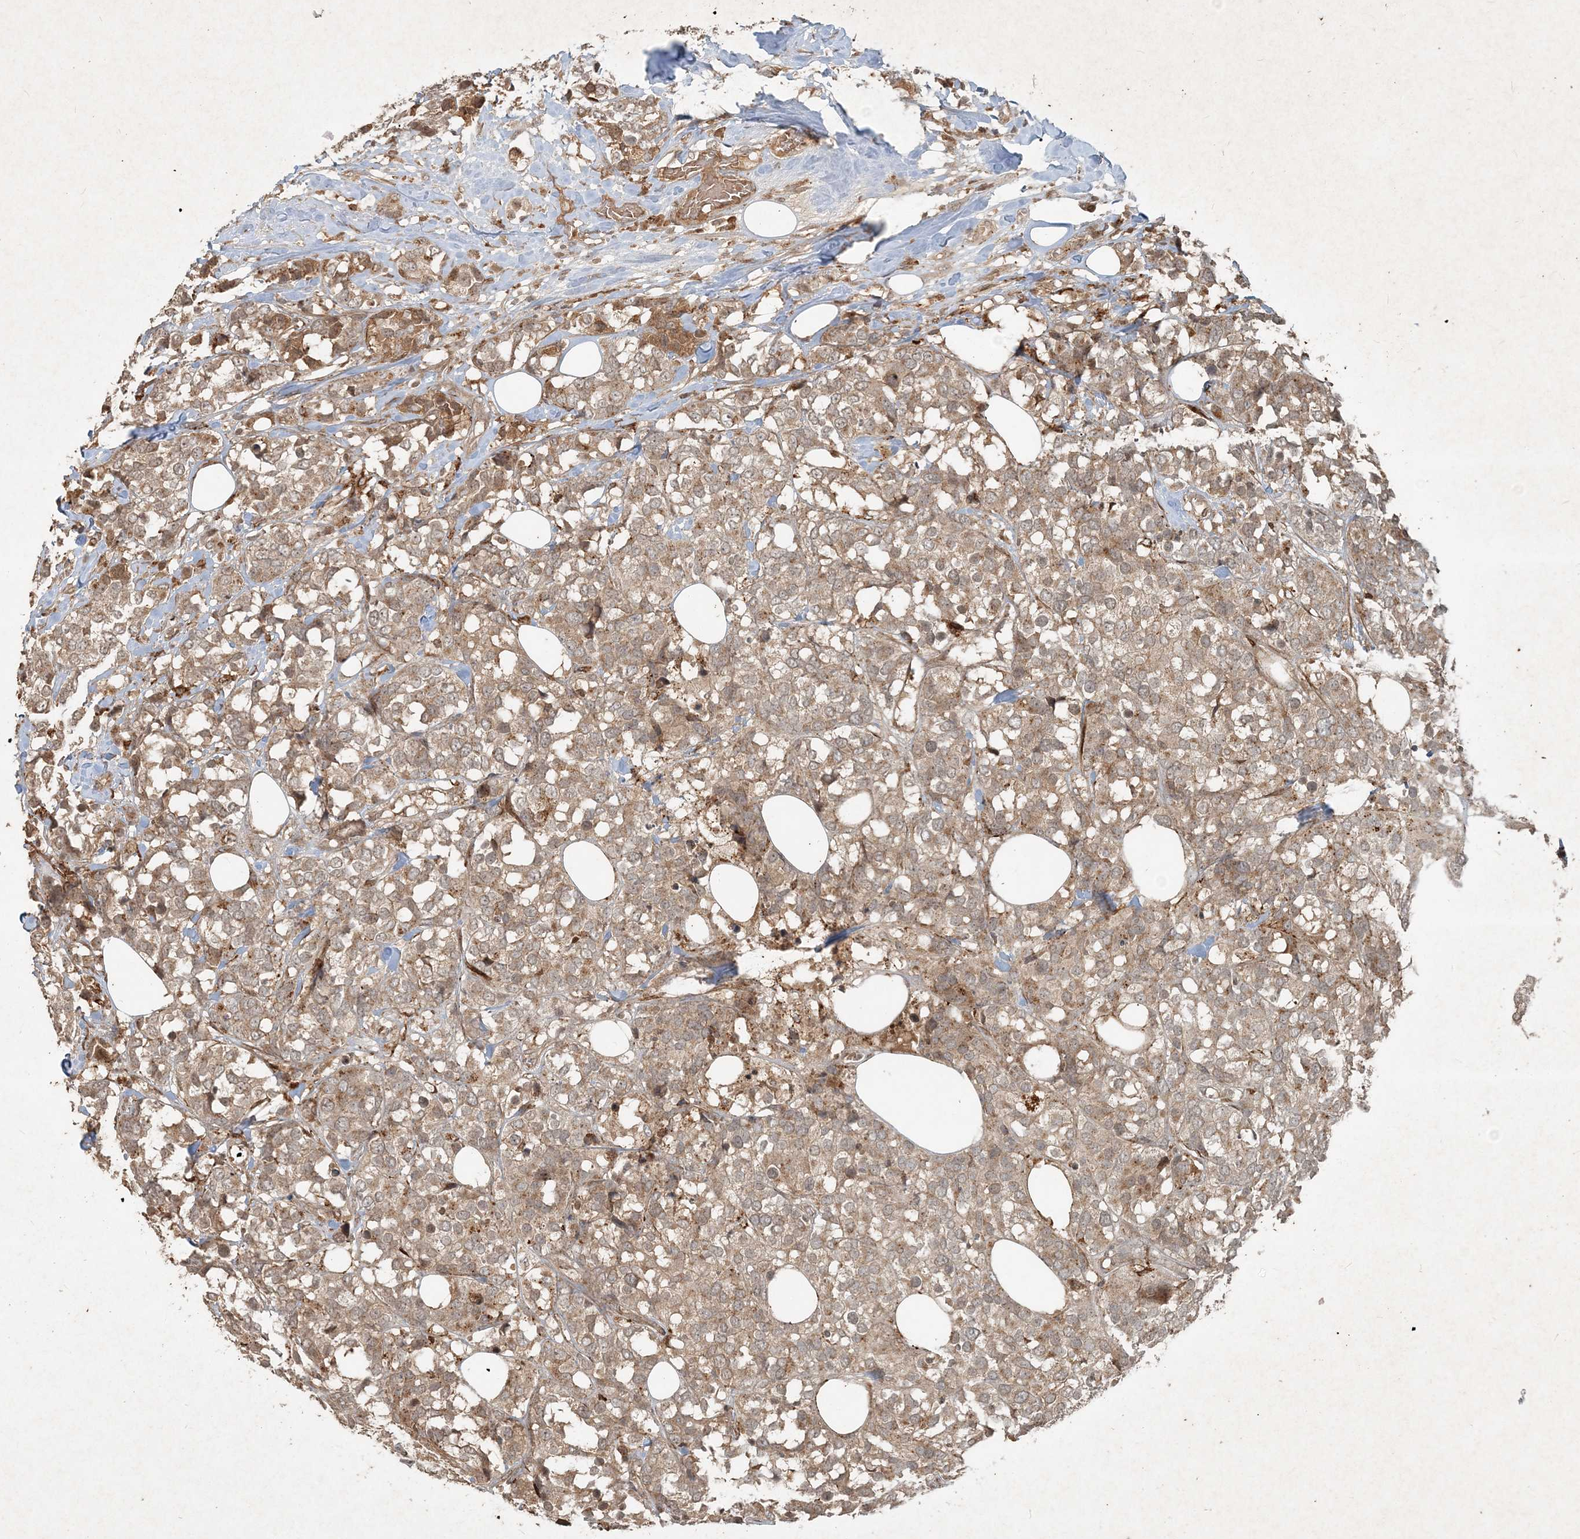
{"staining": {"intensity": "weak", "quantity": ">75%", "location": "cytoplasmic/membranous"}, "tissue": "breast cancer", "cell_type": "Tumor cells", "image_type": "cancer", "snomed": [{"axis": "morphology", "description": "Lobular carcinoma"}, {"axis": "topography", "description": "Breast"}], "caption": "A micrograph of breast cancer (lobular carcinoma) stained for a protein displays weak cytoplasmic/membranous brown staining in tumor cells.", "gene": "NARS1", "patient": {"sex": "female", "age": 59}}